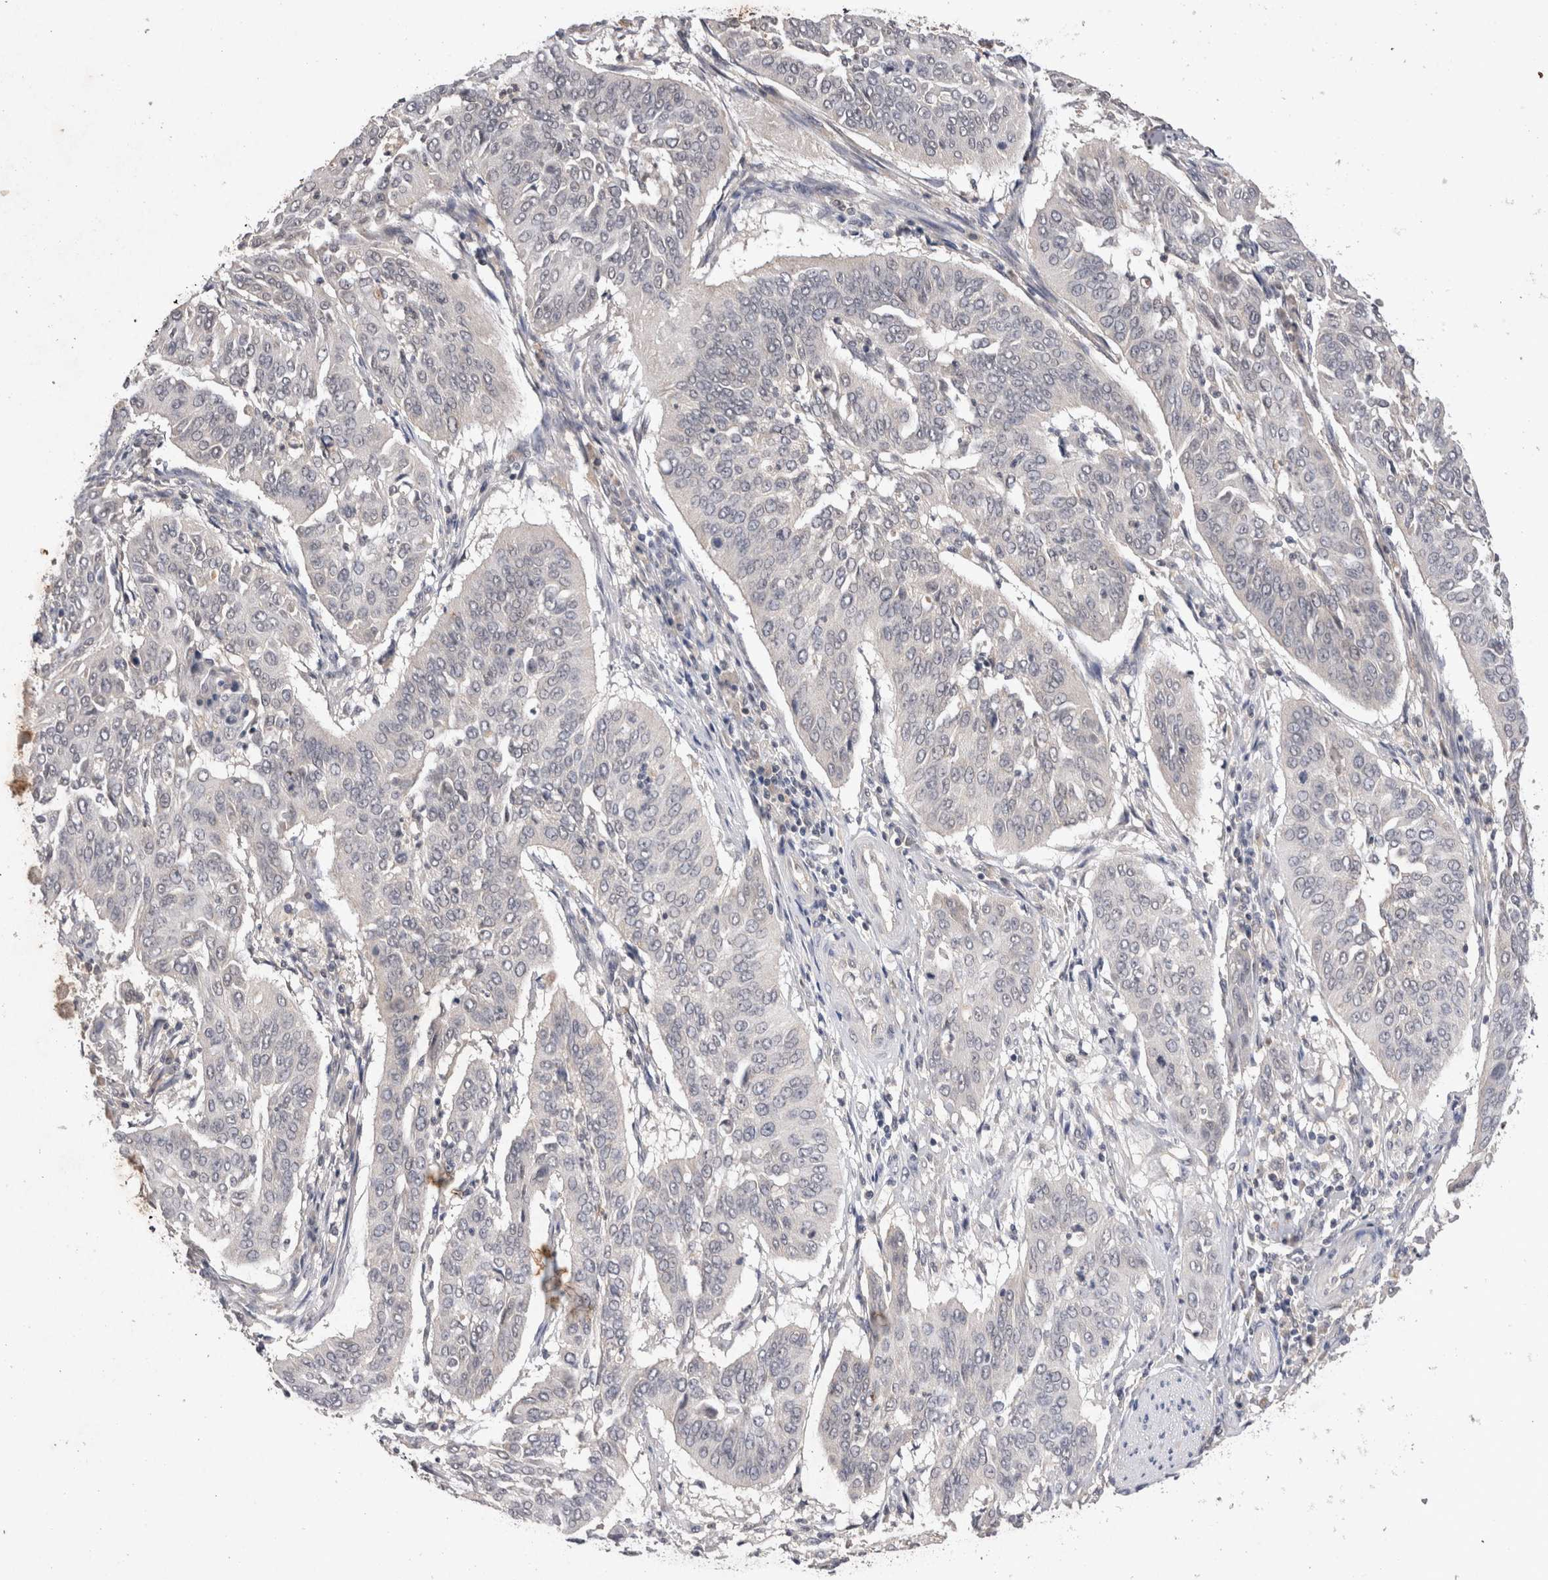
{"staining": {"intensity": "negative", "quantity": "none", "location": "none"}, "tissue": "cervical cancer", "cell_type": "Tumor cells", "image_type": "cancer", "snomed": [{"axis": "morphology", "description": "Normal tissue, NOS"}, {"axis": "morphology", "description": "Squamous cell carcinoma, NOS"}, {"axis": "topography", "description": "Cervix"}], "caption": "This micrograph is of cervical cancer stained with immunohistochemistry (IHC) to label a protein in brown with the nuclei are counter-stained blue. There is no expression in tumor cells.", "gene": "RASSF3", "patient": {"sex": "female", "age": 39}}